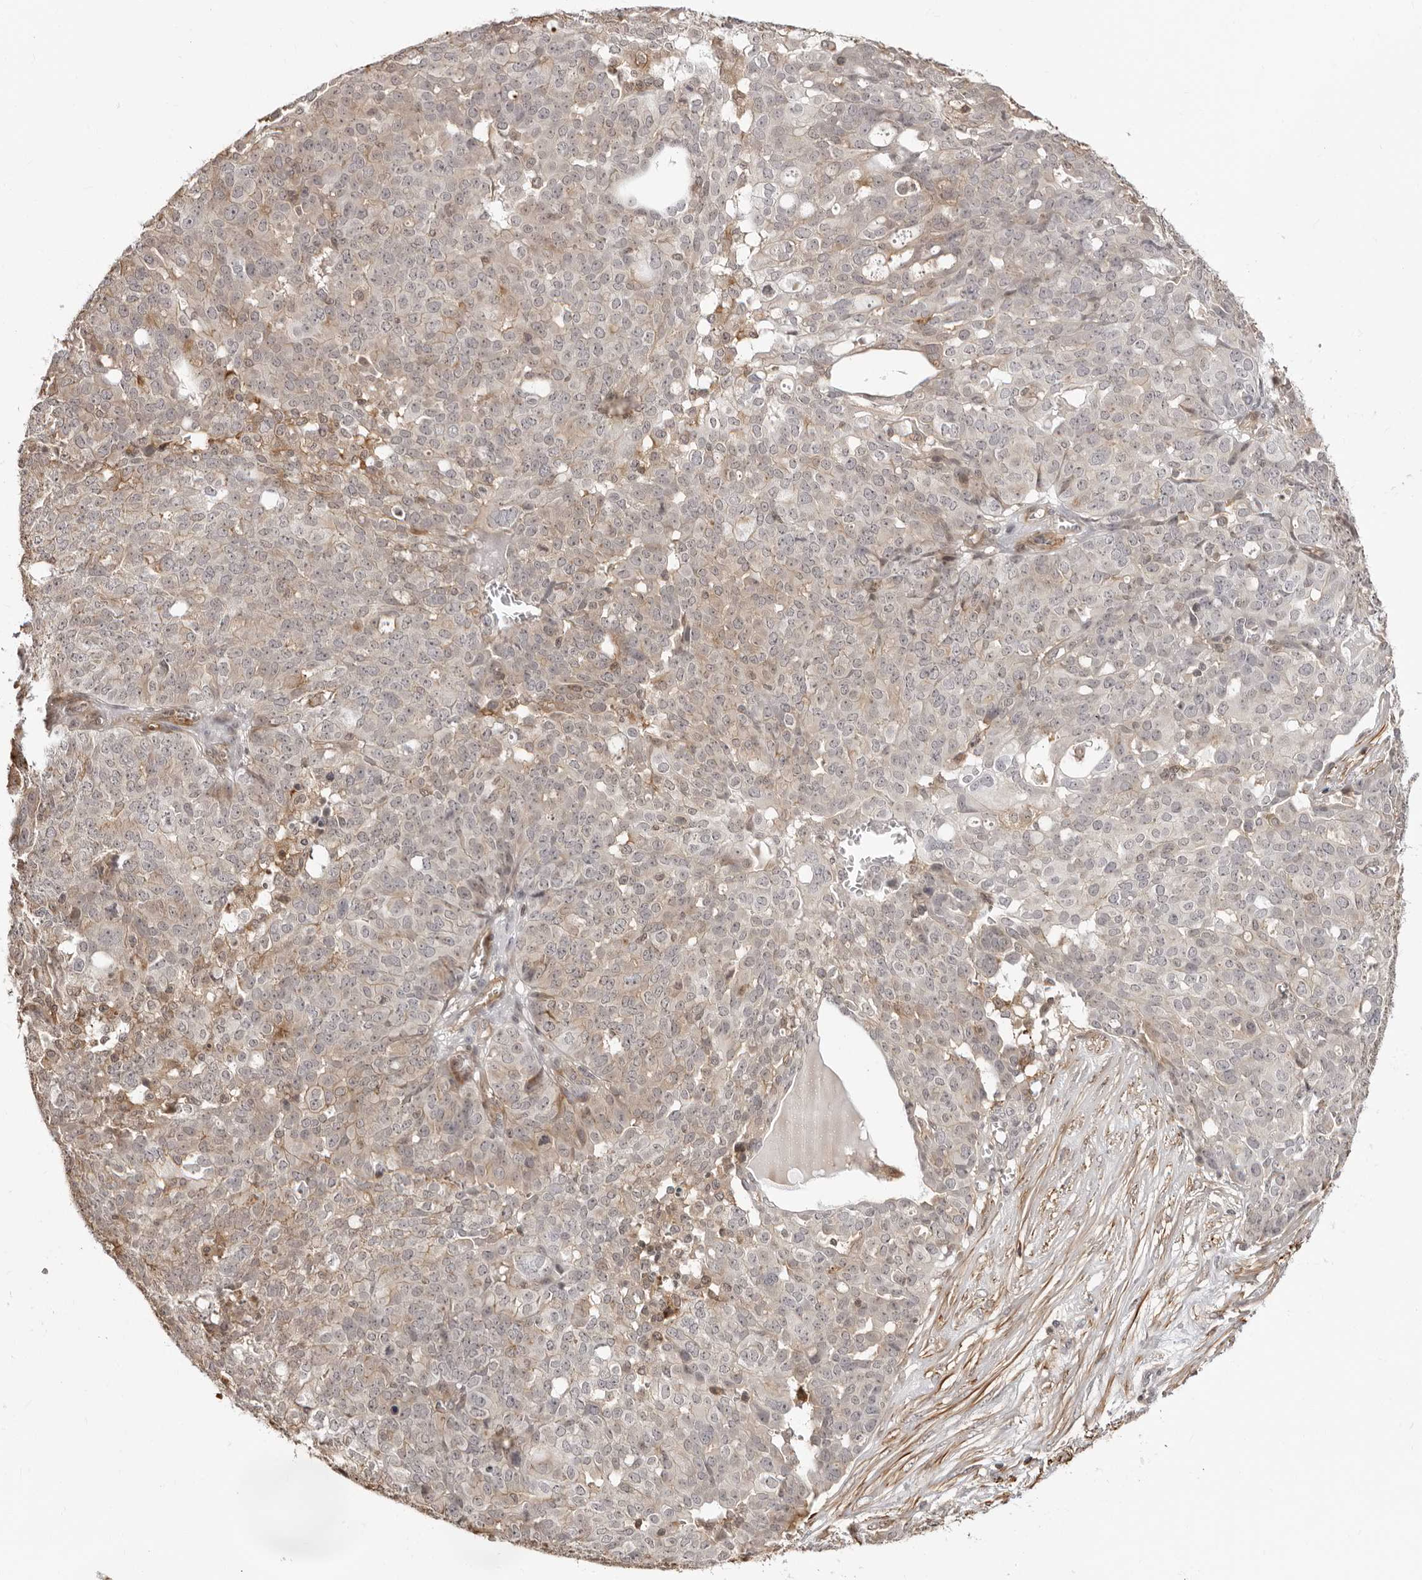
{"staining": {"intensity": "weak", "quantity": "<25%", "location": "cytoplasmic/membranous"}, "tissue": "ovarian cancer", "cell_type": "Tumor cells", "image_type": "cancer", "snomed": [{"axis": "morphology", "description": "Cystadenocarcinoma, serous, NOS"}, {"axis": "topography", "description": "Soft tissue"}, {"axis": "topography", "description": "Ovary"}], "caption": "This is an IHC photomicrograph of ovarian serous cystadenocarcinoma. There is no expression in tumor cells.", "gene": "UNK", "patient": {"sex": "female", "age": 57}}